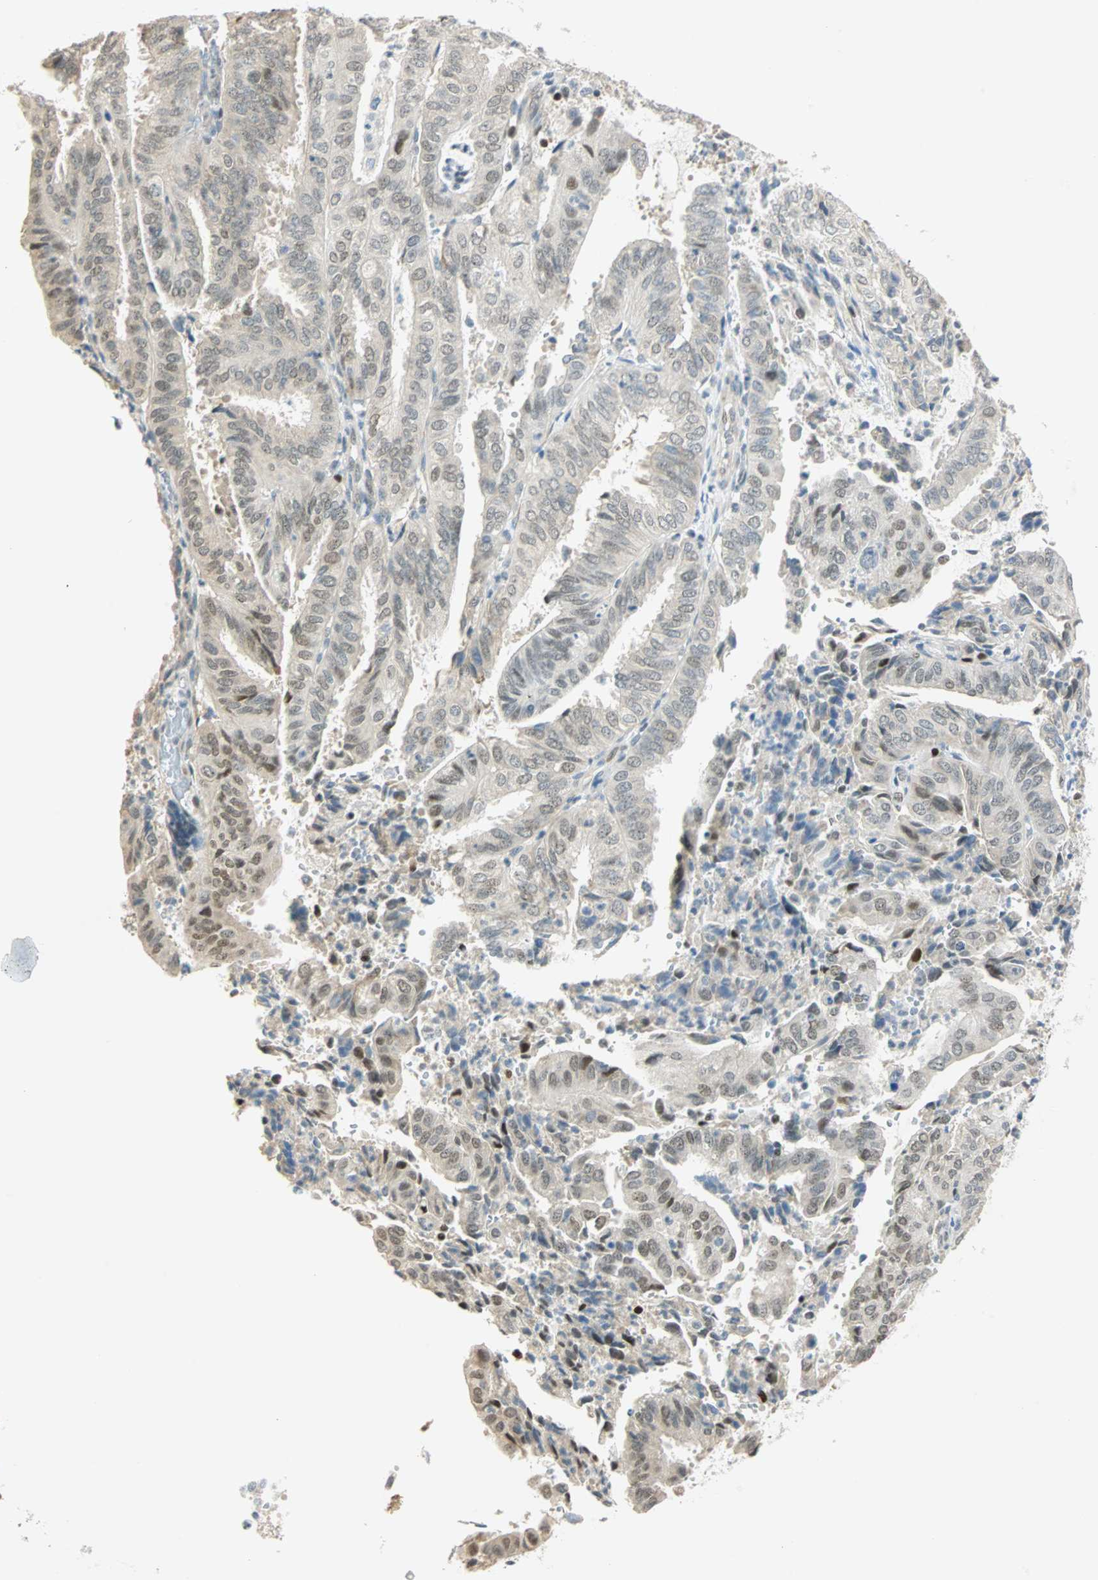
{"staining": {"intensity": "weak", "quantity": ">75%", "location": "nuclear"}, "tissue": "endometrial cancer", "cell_type": "Tumor cells", "image_type": "cancer", "snomed": [{"axis": "morphology", "description": "Adenocarcinoma, NOS"}, {"axis": "topography", "description": "Uterus"}], "caption": "Endometrial adenocarcinoma stained with DAB (3,3'-diaminobenzidine) immunohistochemistry exhibits low levels of weak nuclear positivity in approximately >75% of tumor cells. The staining was performed using DAB (3,3'-diaminobenzidine), with brown indicating positive protein expression. Nuclei are stained blue with hematoxylin.", "gene": "MSX2", "patient": {"sex": "female", "age": 60}}